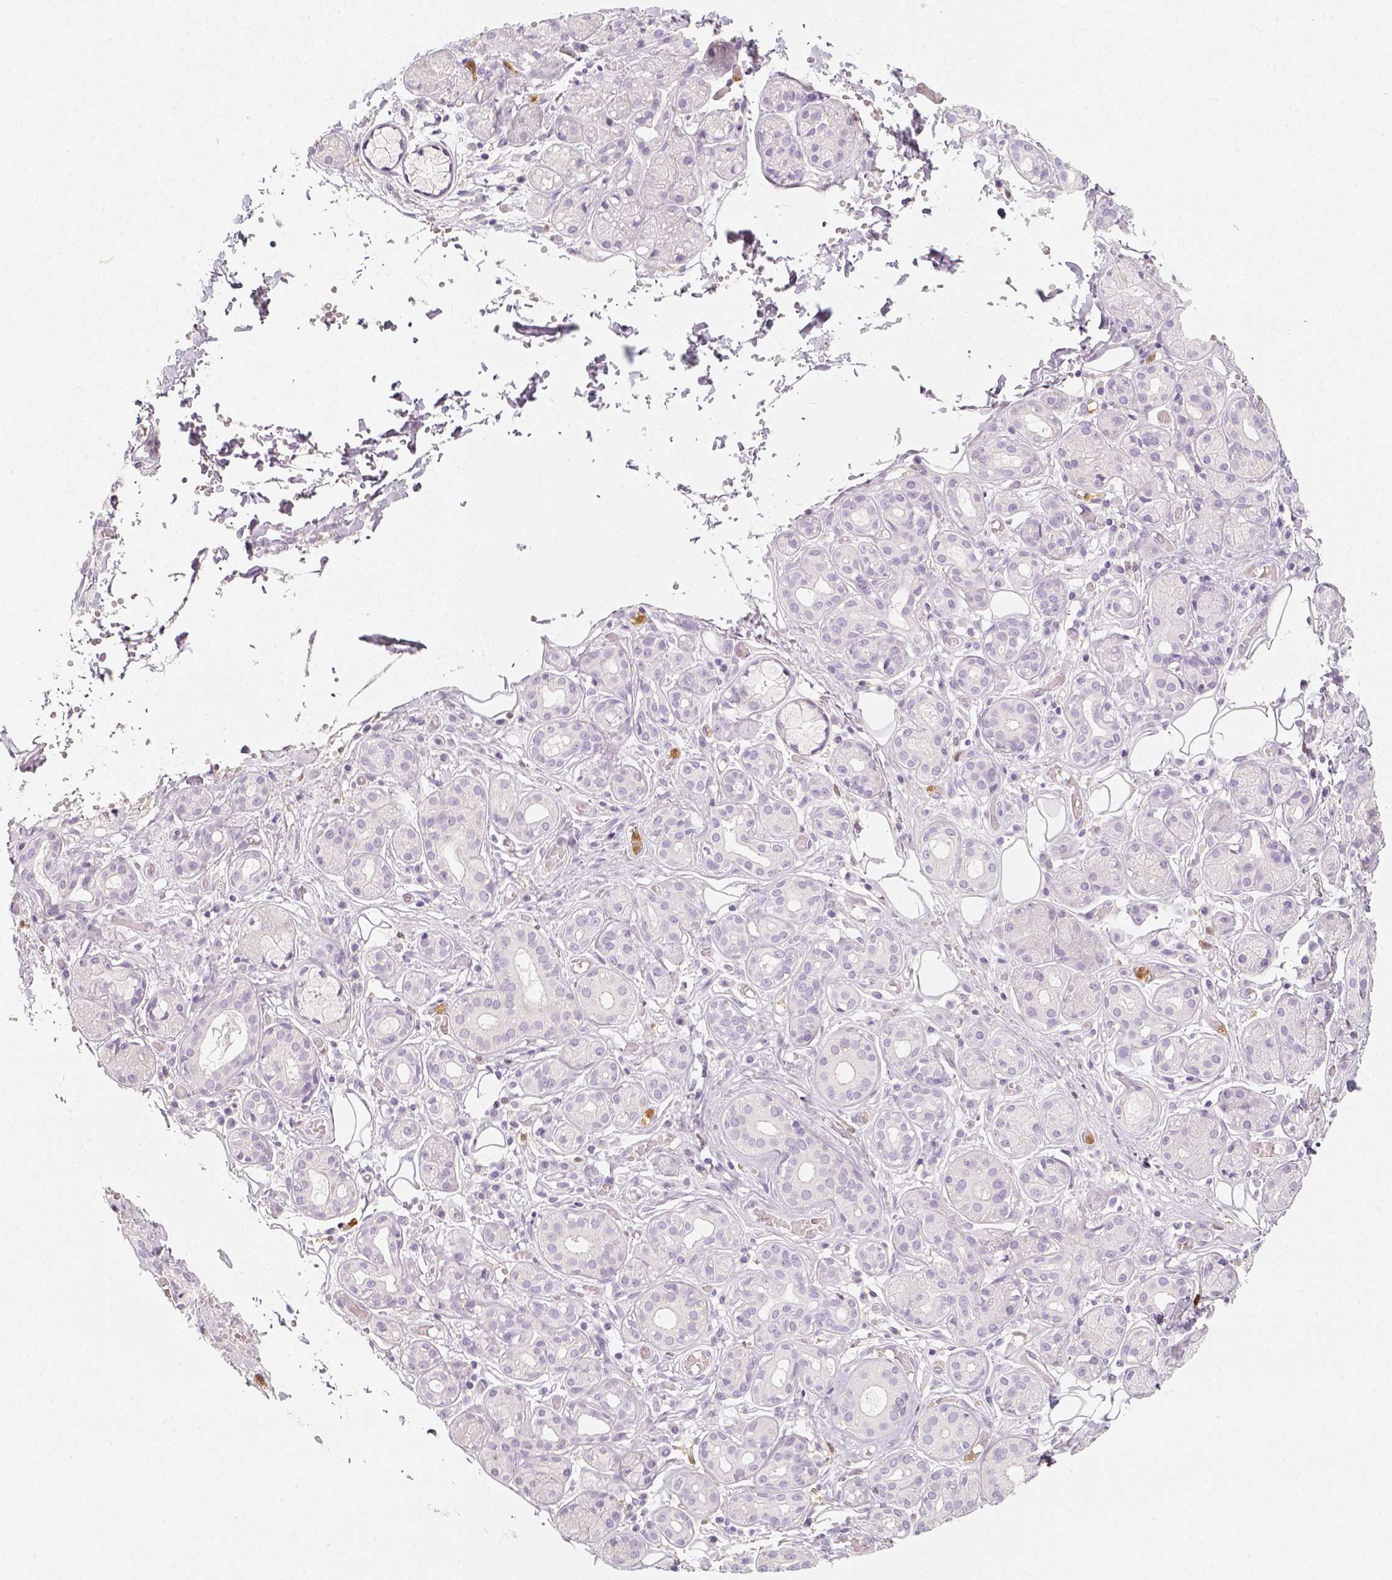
{"staining": {"intensity": "negative", "quantity": "none", "location": "none"}, "tissue": "salivary gland", "cell_type": "Glandular cells", "image_type": "normal", "snomed": [{"axis": "morphology", "description": "Normal tissue, NOS"}, {"axis": "topography", "description": "Salivary gland"}, {"axis": "topography", "description": "Peripheral nerve tissue"}], "caption": "Immunohistochemistry of benign human salivary gland shows no positivity in glandular cells.", "gene": "NECAB2", "patient": {"sex": "male", "age": 71}}